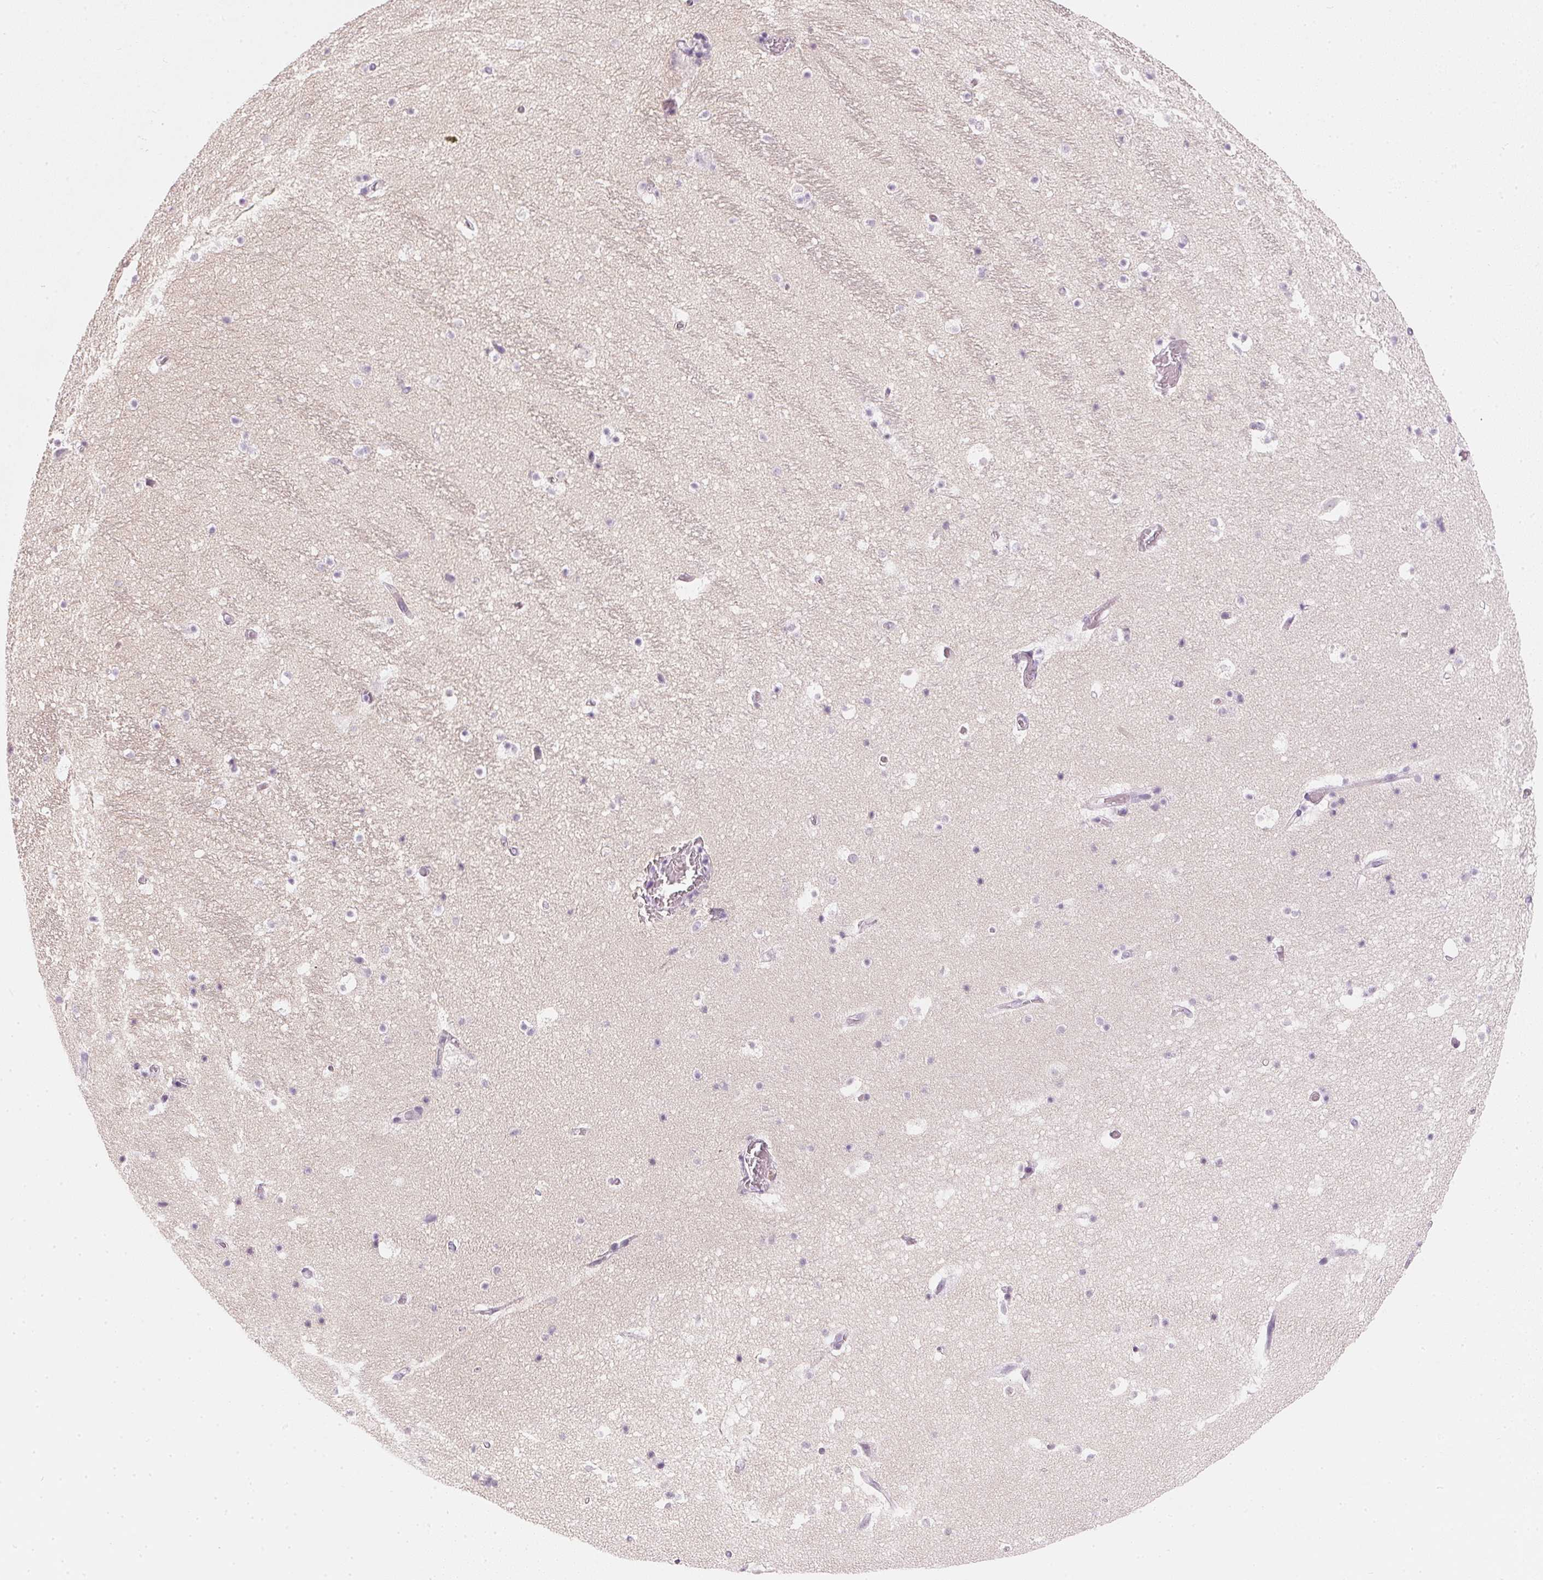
{"staining": {"intensity": "negative", "quantity": "none", "location": "none"}, "tissue": "hippocampus", "cell_type": "Glial cells", "image_type": "normal", "snomed": [{"axis": "morphology", "description": "Normal tissue, NOS"}, {"axis": "topography", "description": "Hippocampus"}], "caption": "IHC of unremarkable human hippocampus demonstrates no positivity in glial cells. (DAB (3,3'-diaminobenzidine) immunohistochemistry, high magnification).", "gene": "CHST4", "patient": {"sex": "male", "age": 26}}